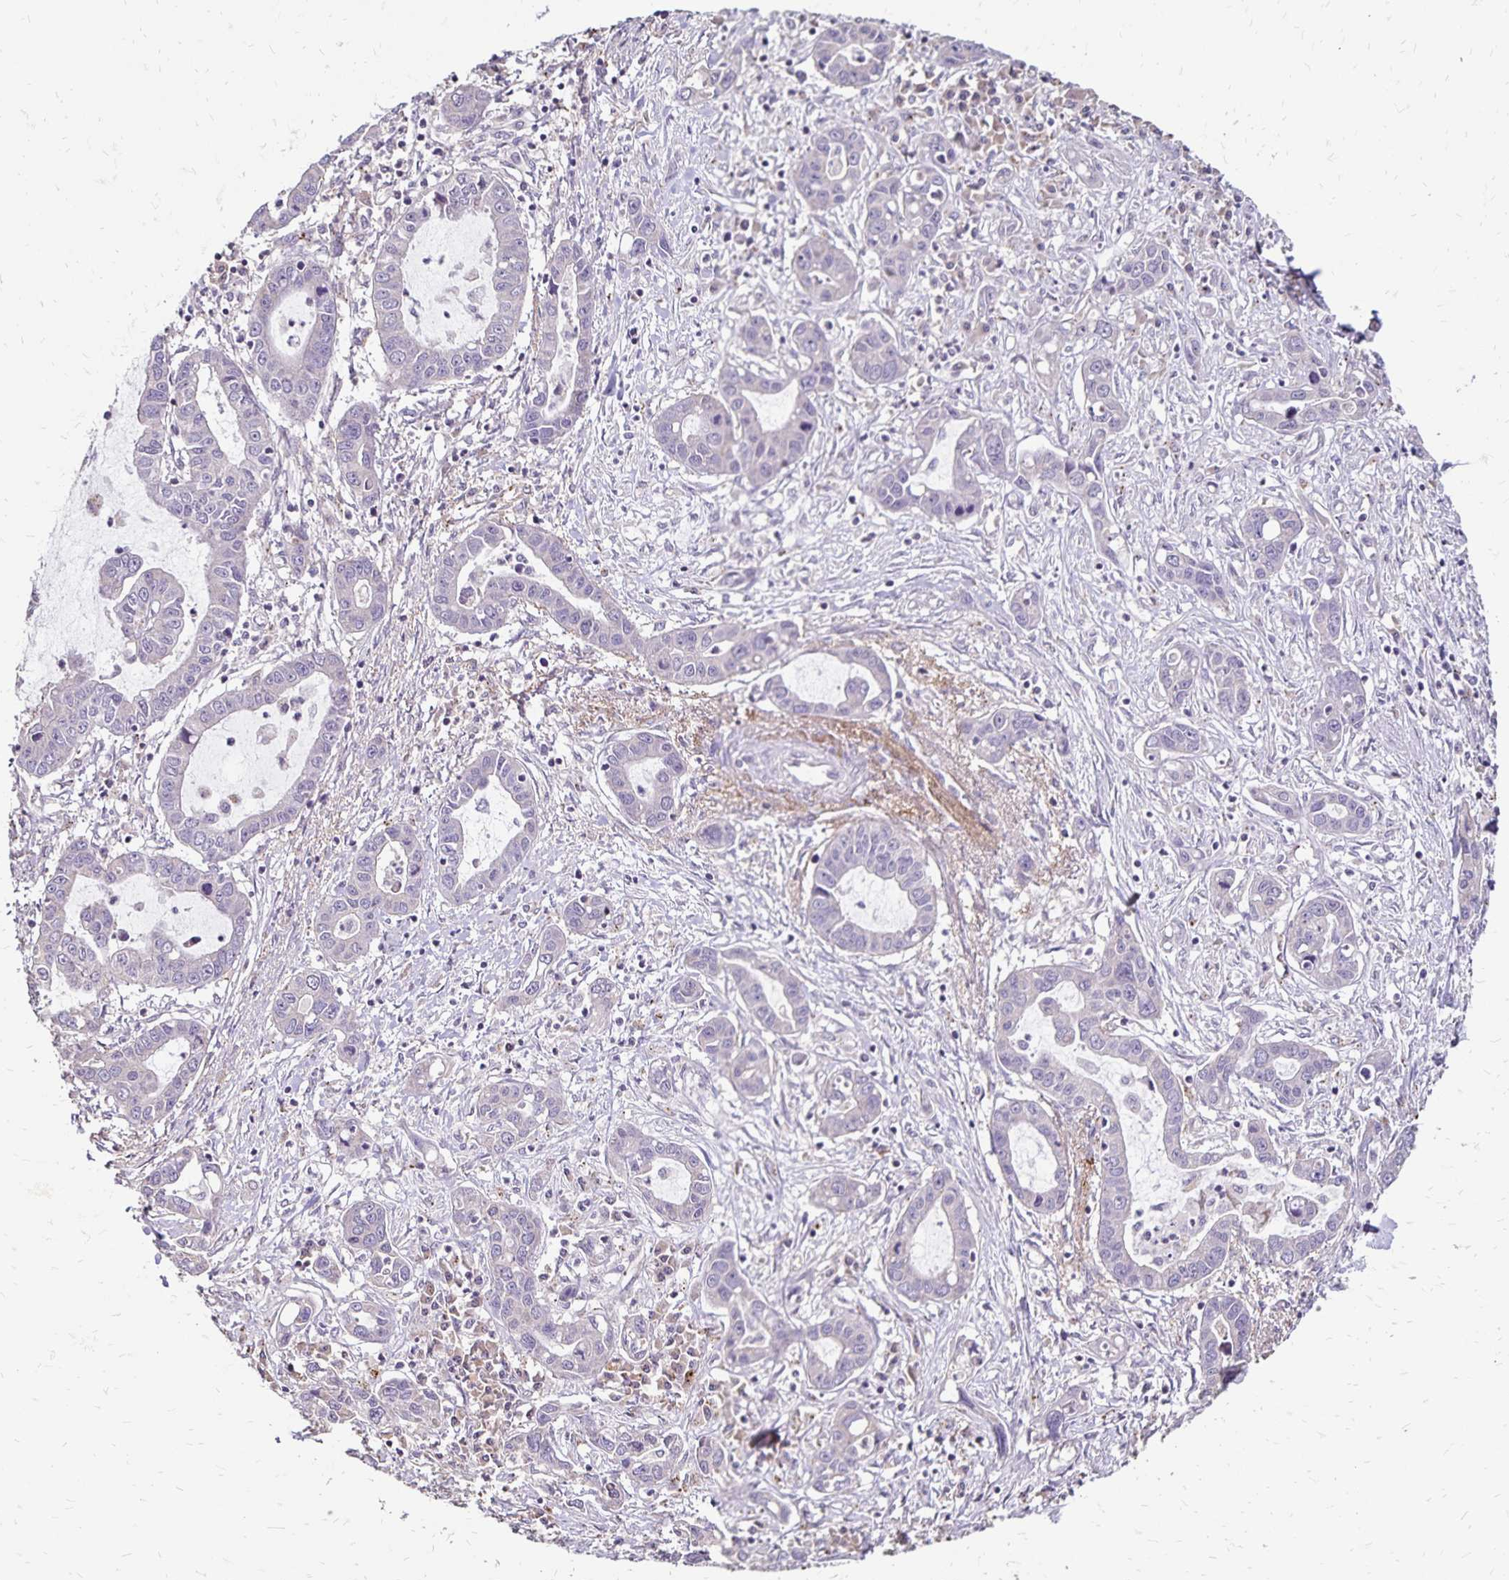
{"staining": {"intensity": "negative", "quantity": "none", "location": "none"}, "tissue": "liver cancer", "cell_type": "Tumor cells", "image_type": "cancer", "snomed": [{"axis": "morphology", "description": "Cholangiocarcinoma"}, {"axis": "topography", "description": "Liver"}], "caption": "There is no significant positivity in tumor cells of cholangiocarcinoma (liver). (Brightfield microscopy of DAB (3,3'-diaminobenzidine) IHC at high magnification).", "gene": "EMC10", "patient": {"sex": "male", "age": 58}}